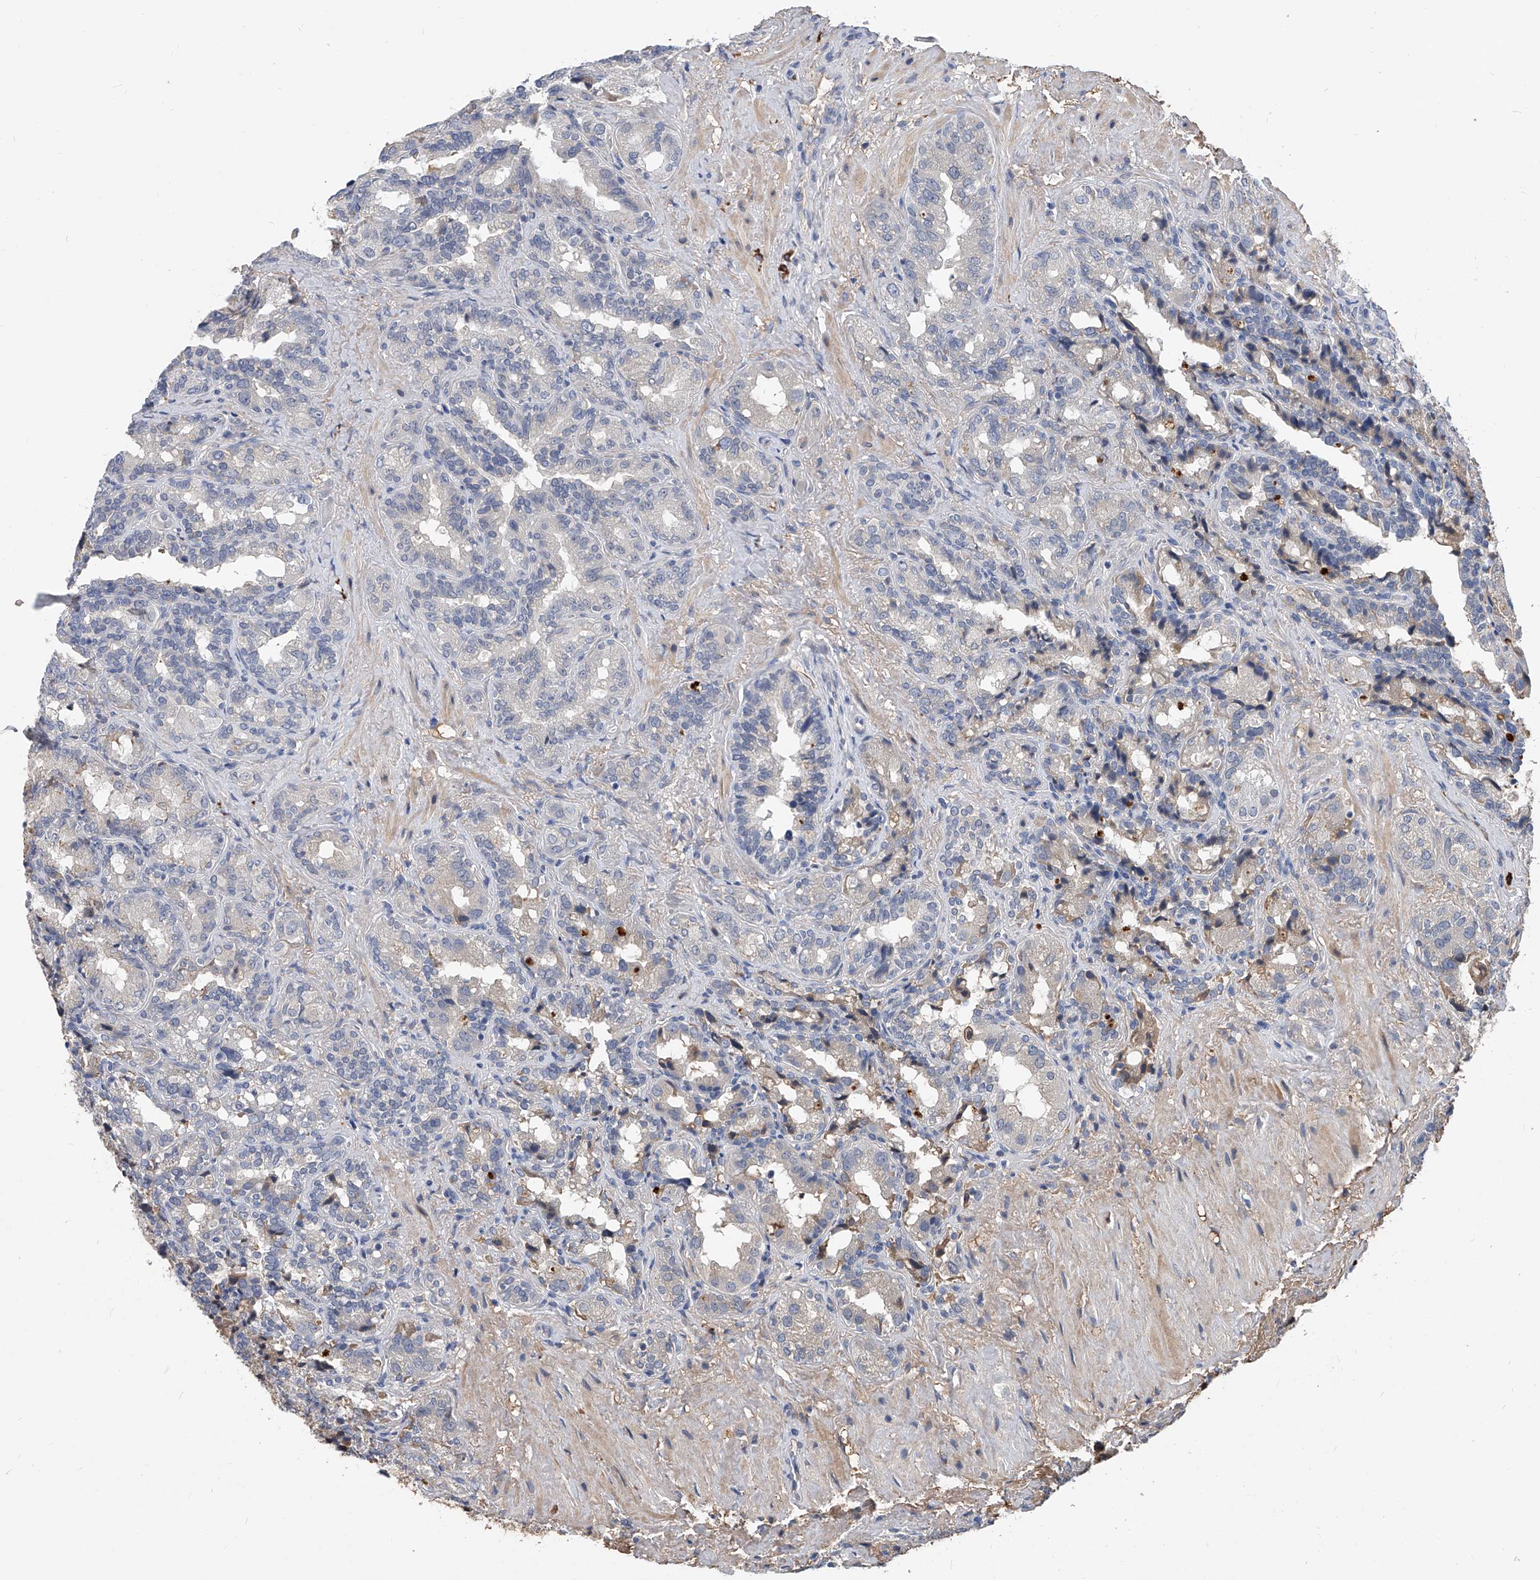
{"staining": {"intensity": "weak", "quantity": "<25%", "location": "cytoplasmic/membranous"}, "tissue": "seminal vesicle", "cell_type": "Glandular cells", "image_type": "normal", "snomed": [{"axis": "morphology", "description": "Normal tissue, NOS"}, {"axis": "topography", "description": "Seminal veicle"}, {"axis": "topography", "description": "Peripheral nerve tissue"}], "caption": "Immunohistochemistry image of unremarkable seminal vesicle: human seminal vesicle stained with DAB (3,3'-diaminobenzidine) displays no significant protein expression in glandular cells.", "gene": "ZNF25", "patient": {"sex": "male", "age": 63}}